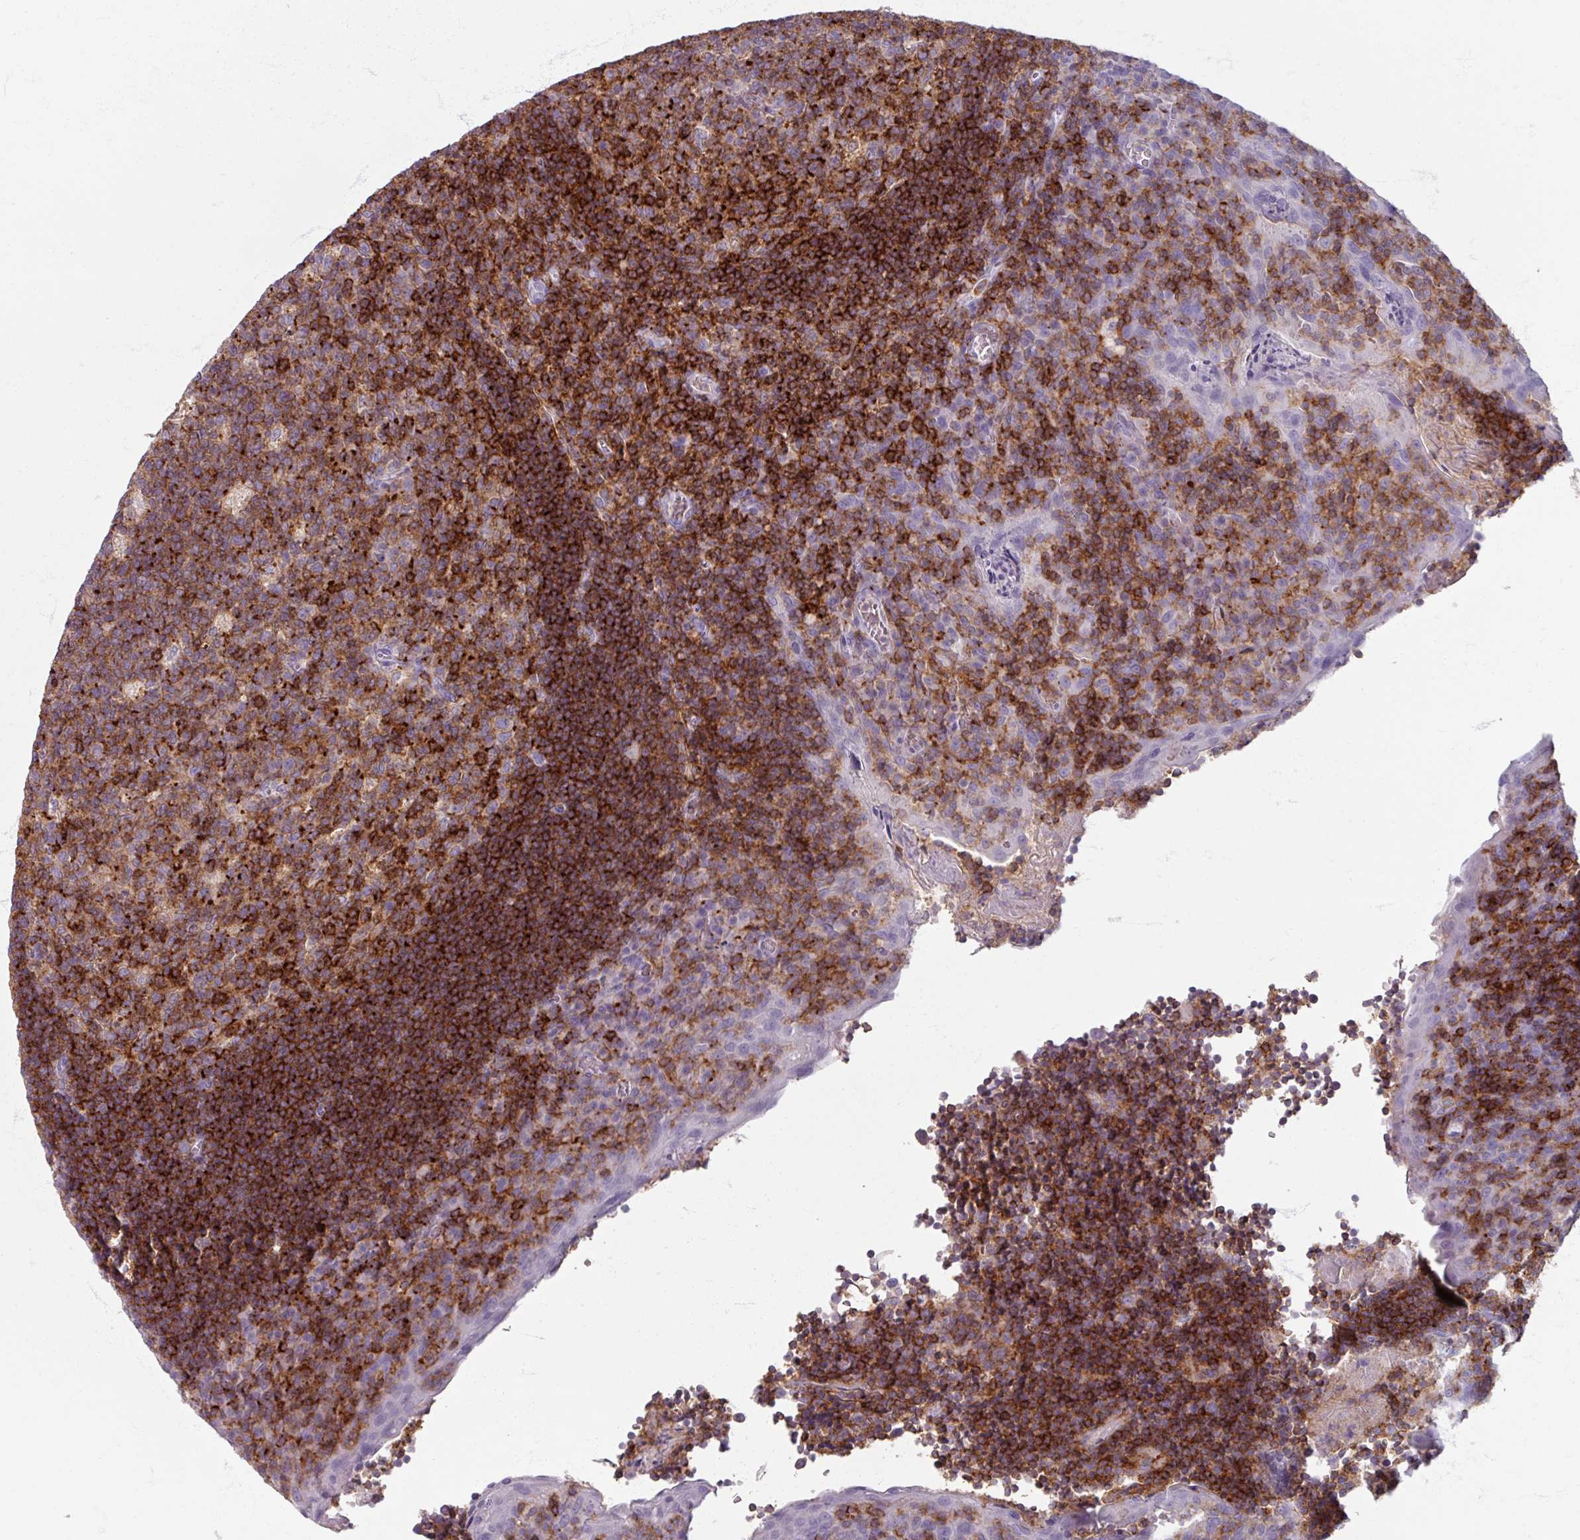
{"staining": {"intensity": "strong", "quantity": ">75%", "location": "cytoplasmic/membranous"}, "tissue": "tonsil", "cell_type": "Germinal center cells", "image_type": "normal", "snomed": [{"axis": "morphology", "description": "Normal tissue, NOS"}, {"axis": "topography", "description": "Tonsil"}], "caption": "Germinal center cells display high levels of strong cytoplasmic/membranous expression in about >75% of cells in benign tonsil. (Stains: DAB in brown, nuclei in blue, Microscopy: brightfield microscopy at high magnification).", "gene": "PTPRC", "patient": {"sex": "male", "age": 17}}